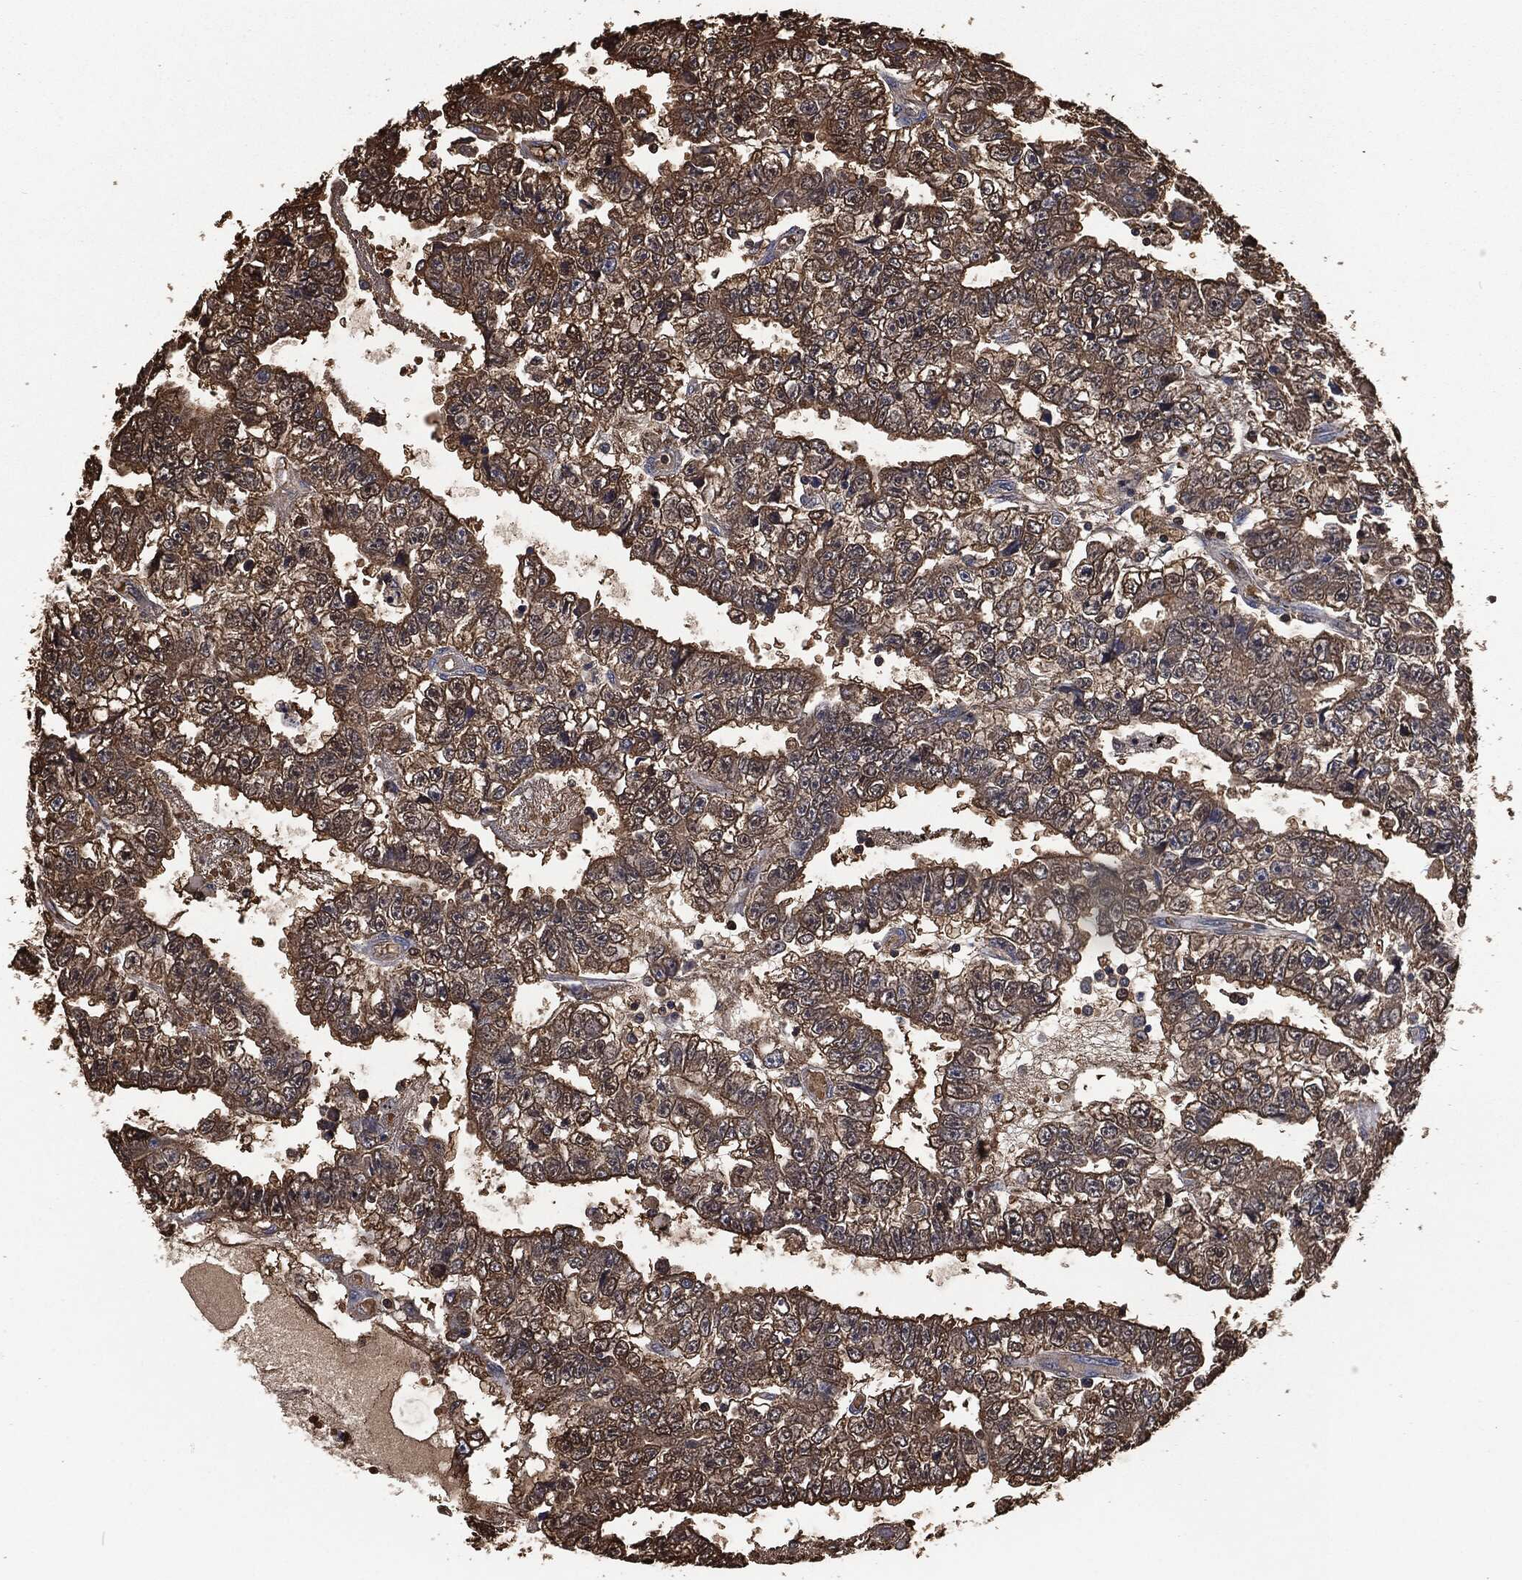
{"staining": {"intensity": "moderate", "quantity": ">75%", "location": "cytoplasmic/membranous"}, "tissue": "testis cancer", "cell_type": "Tumor cells", "image_type": "cancer", "snomed": [{"axis": "morphology", "description": "Carcinoma, Embryonal, NOS"}, {"axis": "topography", "description": "Testis"}], "caption": "A brown stain shows moderate cytoplasmic/membranous expression of a protein in human embryonal carcinoma (testis) tumor cells. (DAB IHC with brightfield microscopy, high magnification).", "gene": "PRDX4", "patient": {"sex": "male", "age": 25}}